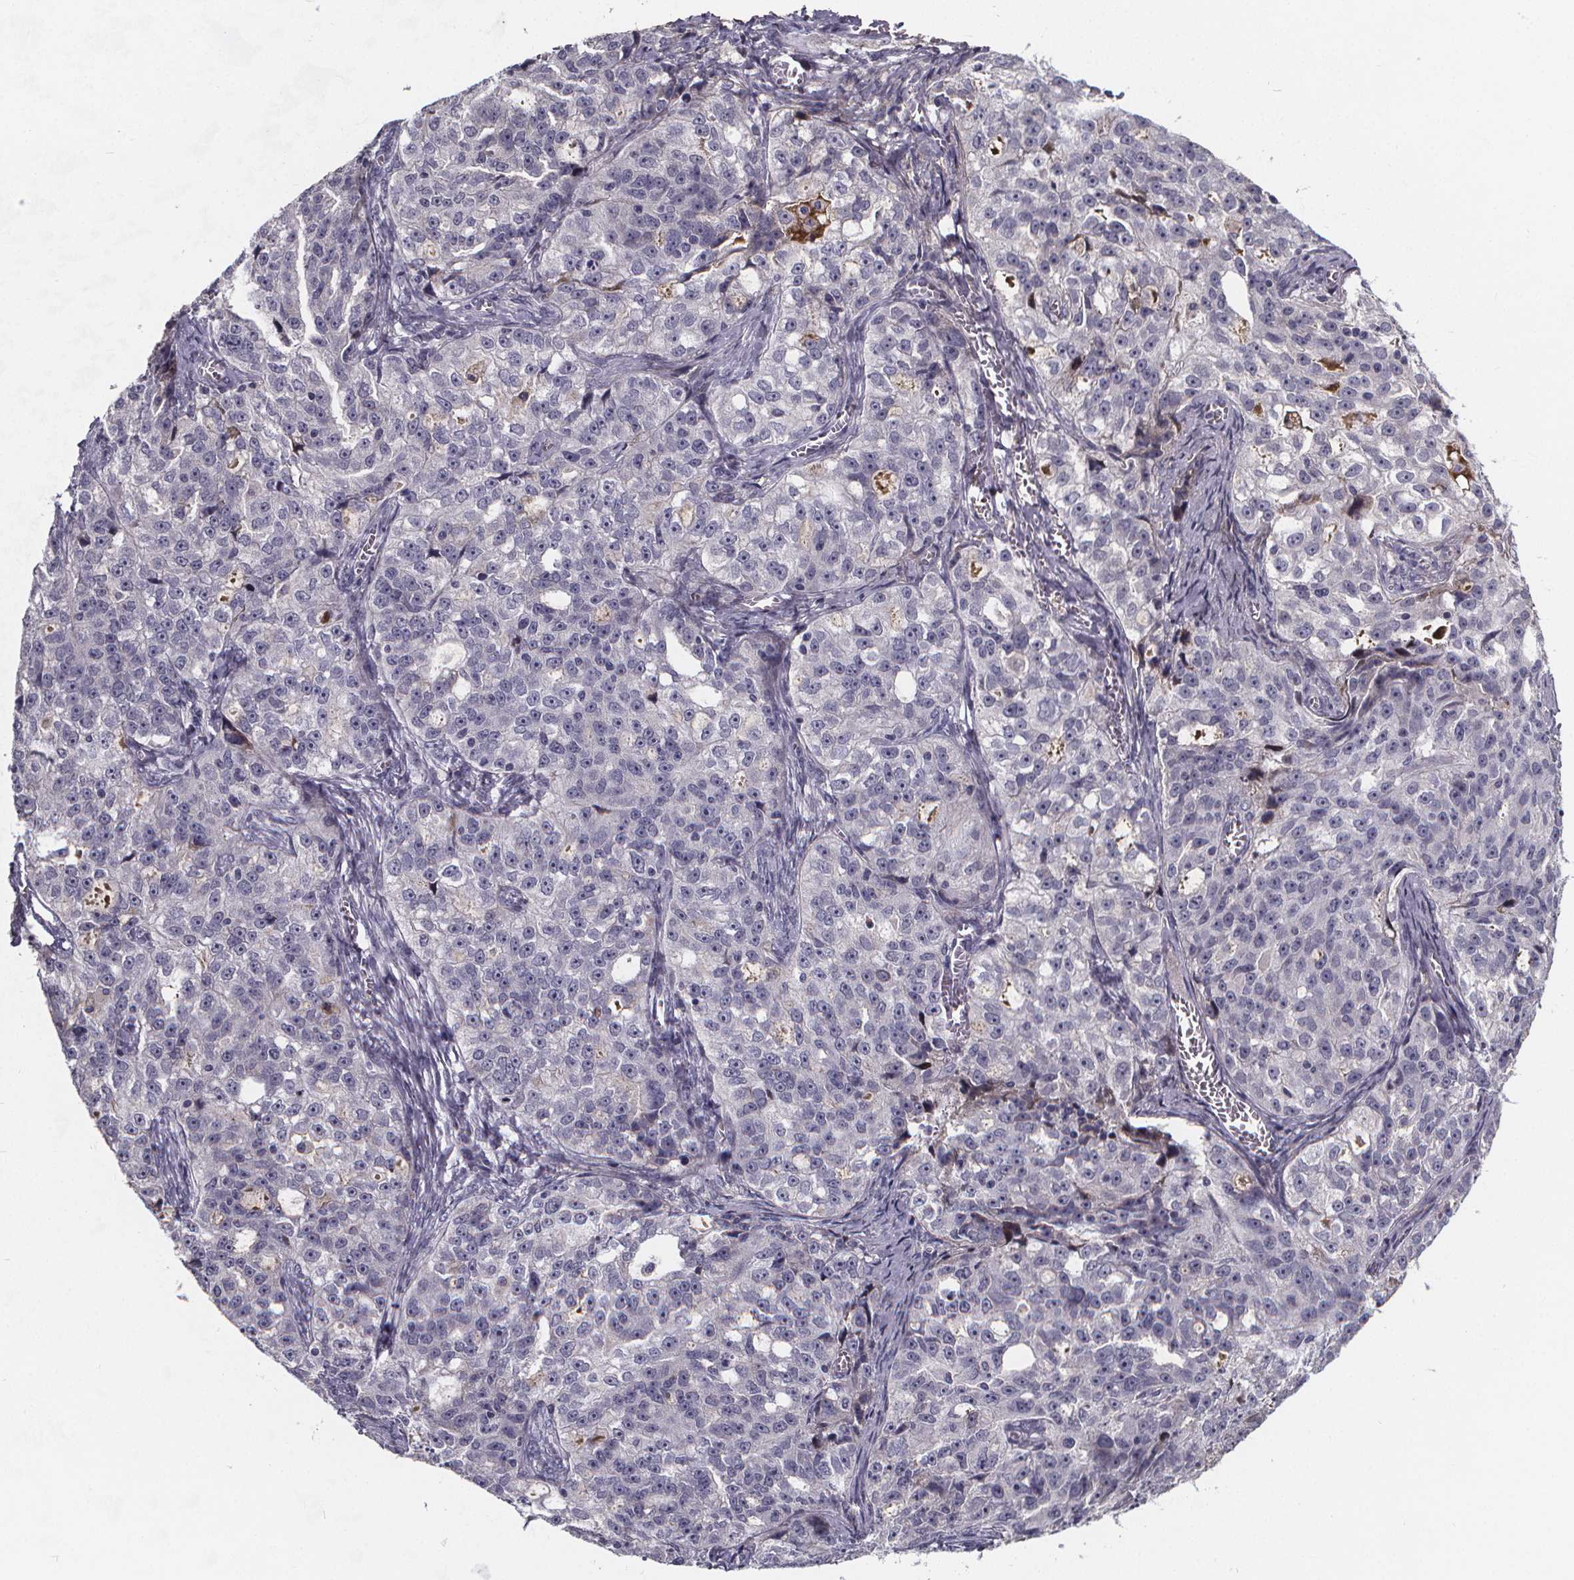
{"staining": {"intensity": "negative", "quantity": "none", "location": "none"}, "tissue": "ovarian cancer", "cell_type": "Tumor cells", "image_type": "cancer", "snomed": [{"axis": "morphology", "description": "Cystadenocarcinoma, serous, NOS"}, {"axis": "topography", "description": "Ovary"}], "caption": "Immunohistochemical staining of ovarian serous cystadenocarcinoma demonstrates no significant expression in tumor cells. (DAB (3,3'-diaminobenzidine) IHC with hematoxylin counter stain).", "gene": "AGT", "patient": {"sex": "female", "age": 51}}